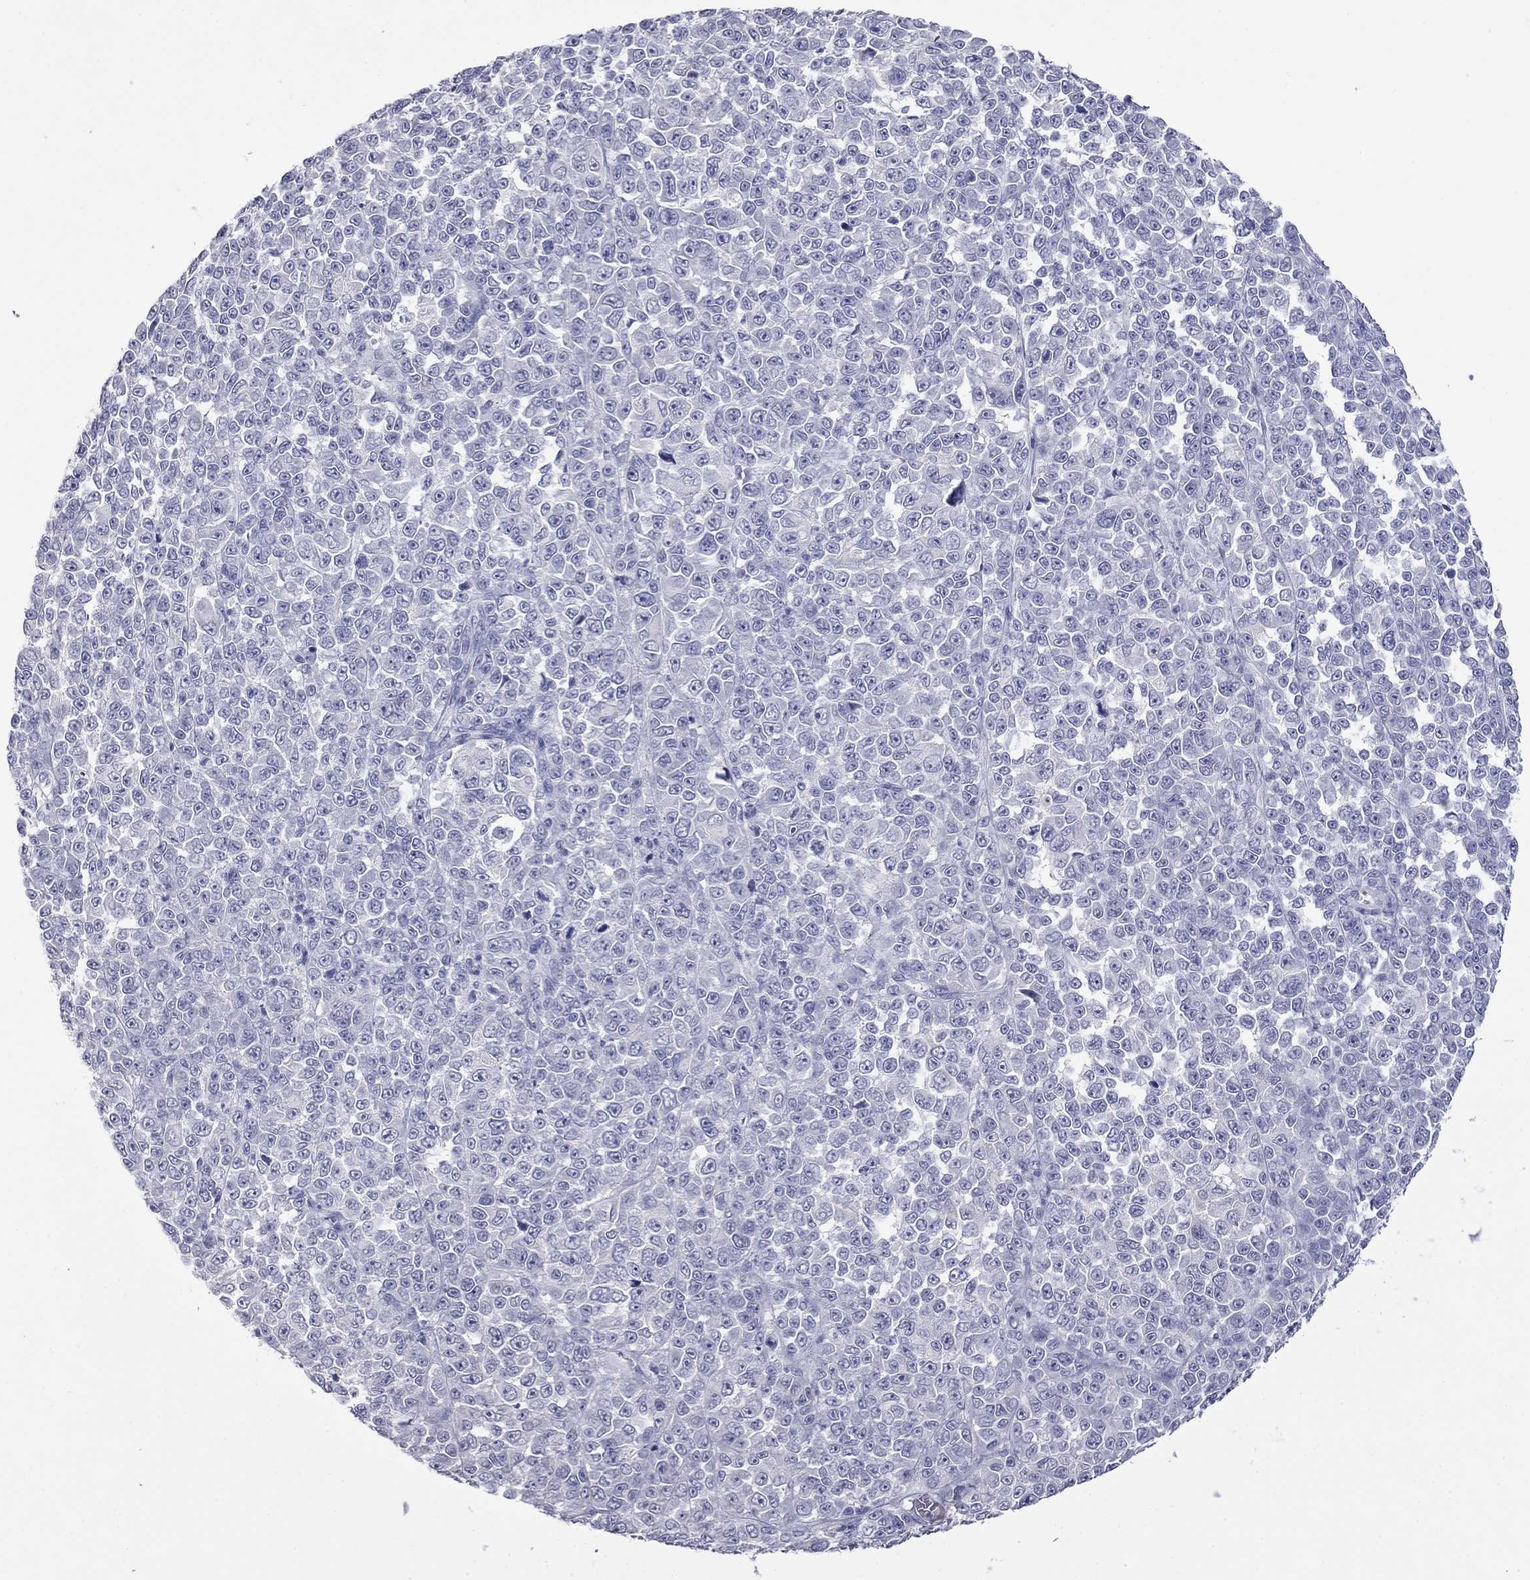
{"staining": {"intensity": "negative", "quantity": "none", "location": "none"}, "tissue": "melanoma", "cell_type": "Tumor cells", "image_type": "cancer", "snomed": [{"axis": "morphology", "description": "Malignant melanoma, NOS"}, {"axis": "topography", "description": "Skin"}], "caption": "The image displays no significant expression in tumor cells of melanoma.", "gene": "CFAP119", "patient": {"sex": "female", "age": 95}}